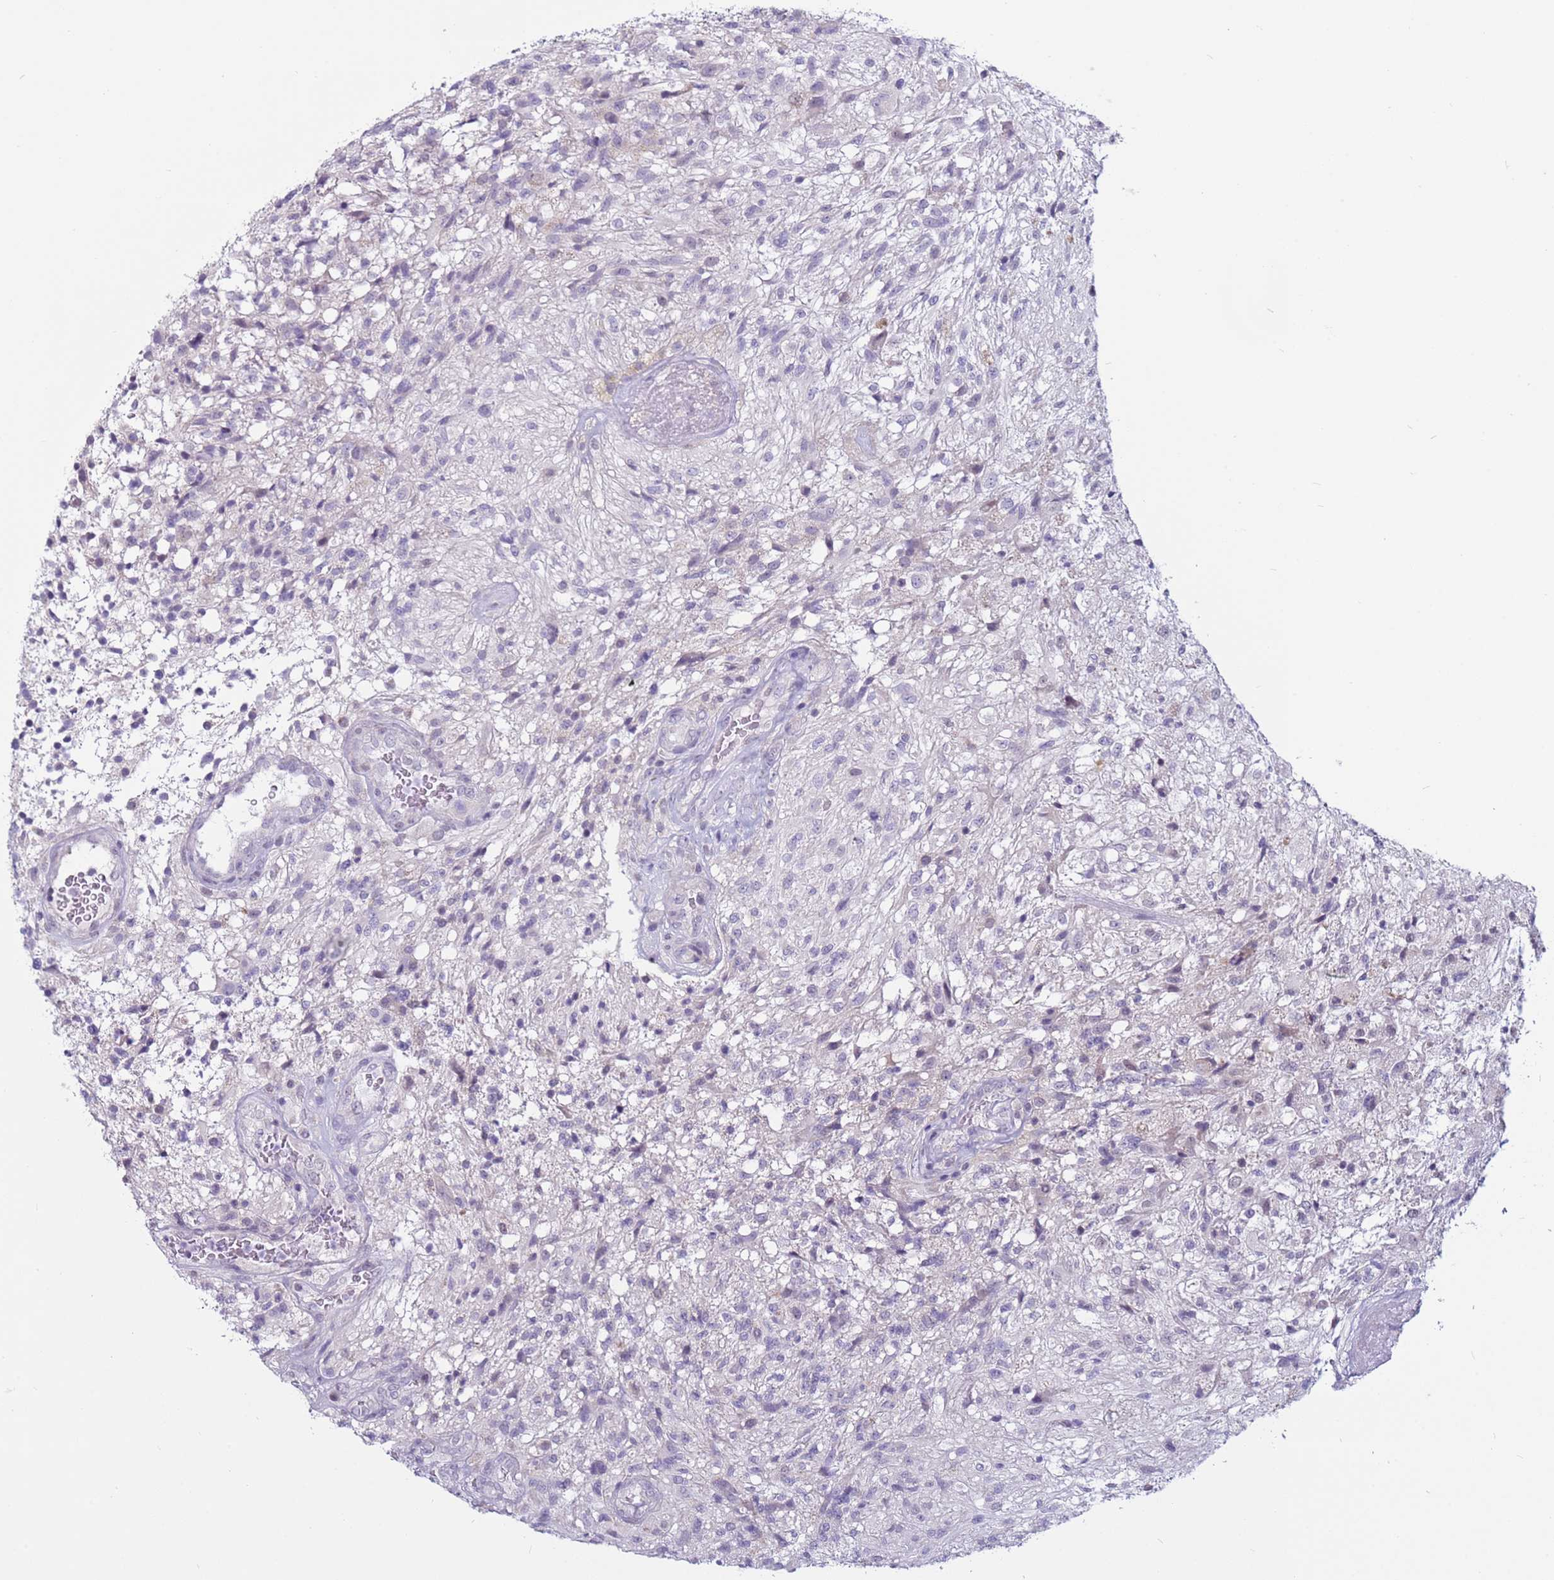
{"staining": {"intensity": "negative", "quantity": "none", "location": "none"}, "tissue": "glioma", "cell_type": "Tumor cells", "image_type": "cancer", "snomed": [{"axis": "morphology", "description": "Glioma, malignant, High grade"}, {"axis": "topography", "description": "Brain"}], "caption": "IHC image of neoplastic tissue: glioma stained with DAB (3,3'-diaminobenzidine) displays no significant protein expression in tumor cells. Nuclei are stained in blue.", "gene": "CDK2AP2", "patient": {"sex": "male", "age": 56}}